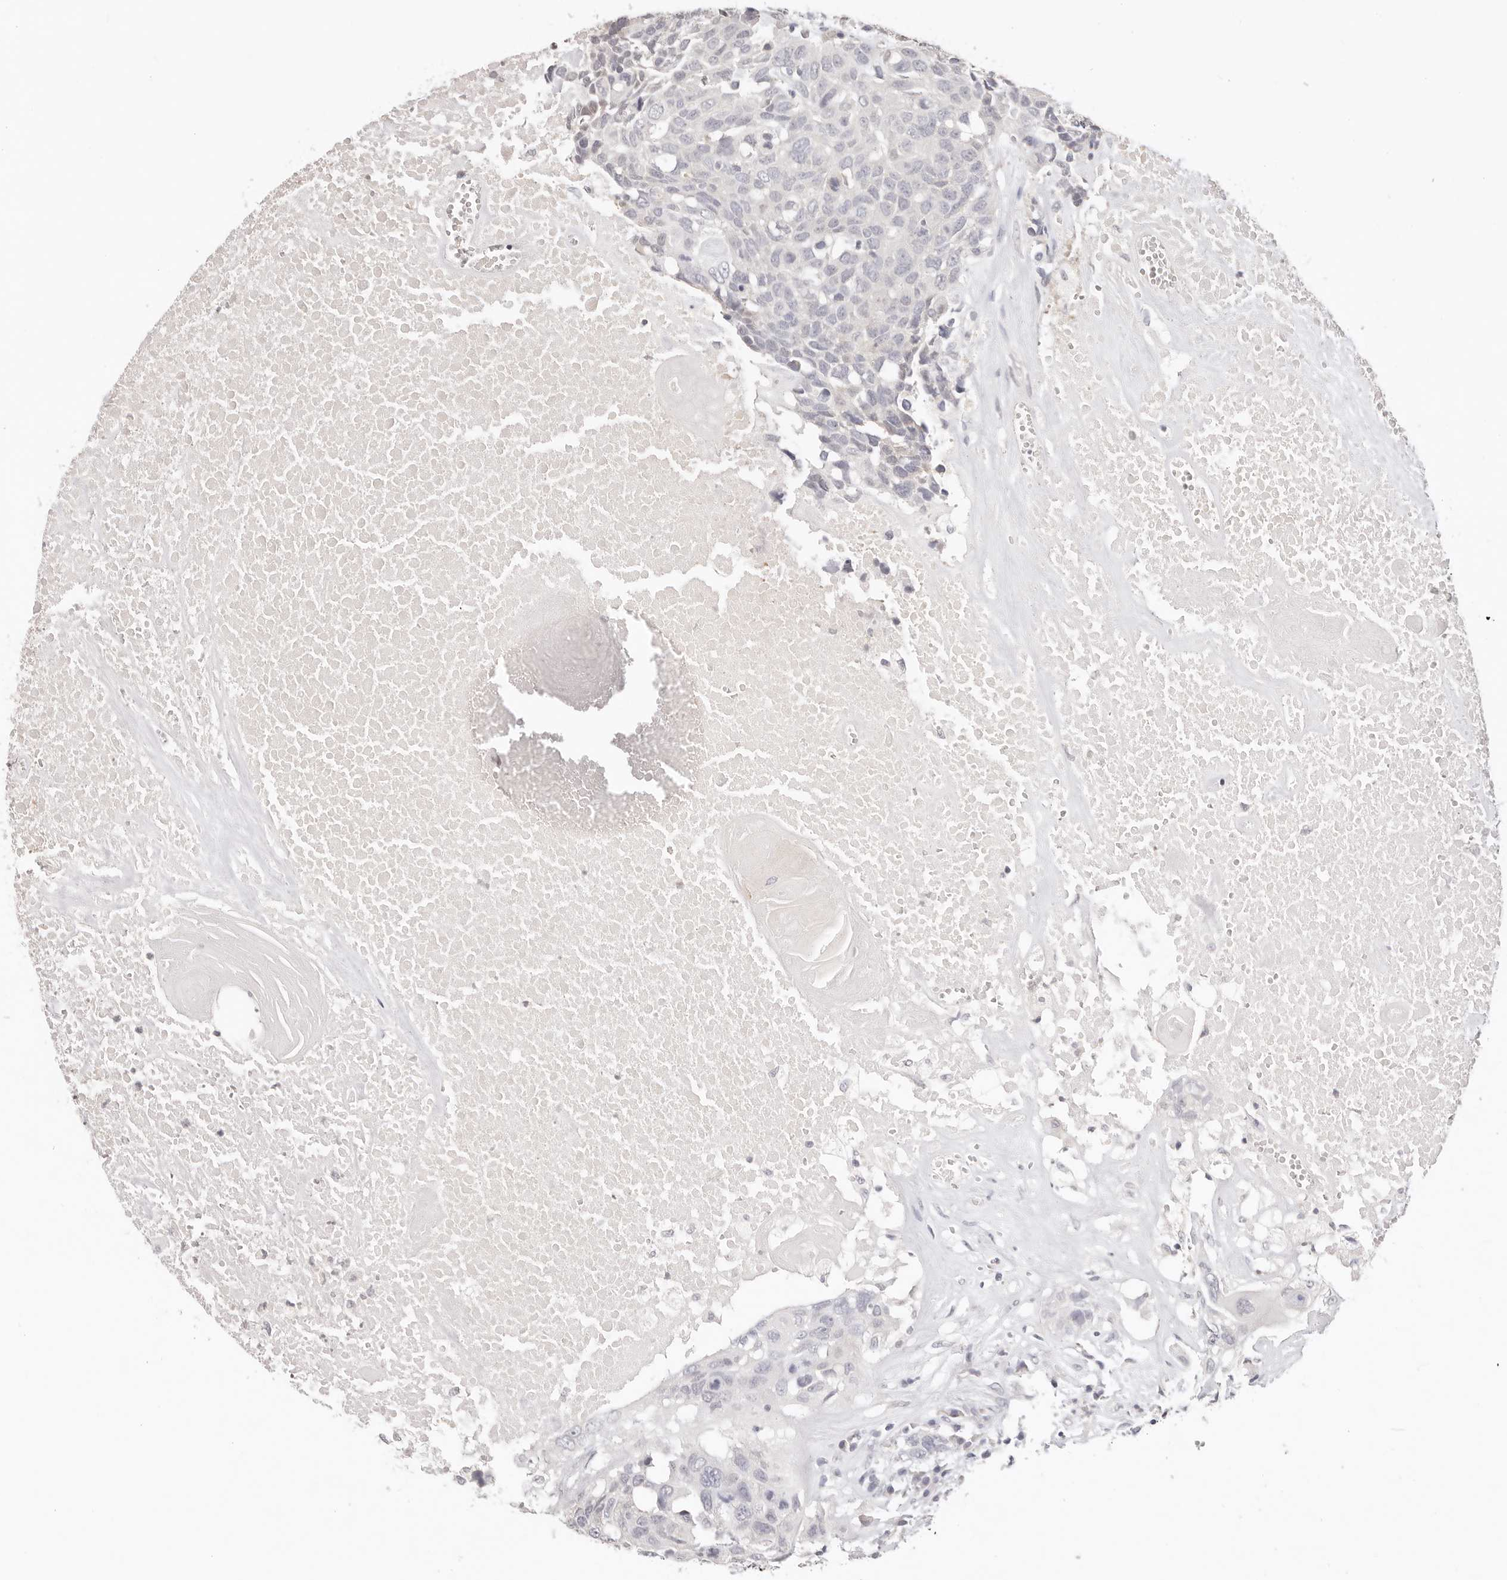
{"staining": {"intensity": "negative", "quantity": "none", "location": "none"}, "tissue": "head and neck cancer", "cell_type": "Tumor cells", "image_type": "cancer", "snomed": [{"axis": "morphology", "description": "Squamous cell carcinoma, NOS"}, {"axis": "topography", "description": "Head-Neck"}], "caption": "Squamous cell carcinoma (head and neck) stained for a protein using immunohistochemistry (IHC) exhibits no staining tumor cells.", "gene": "GGPS1", "patient": {"sex": "male", "age": 66}}